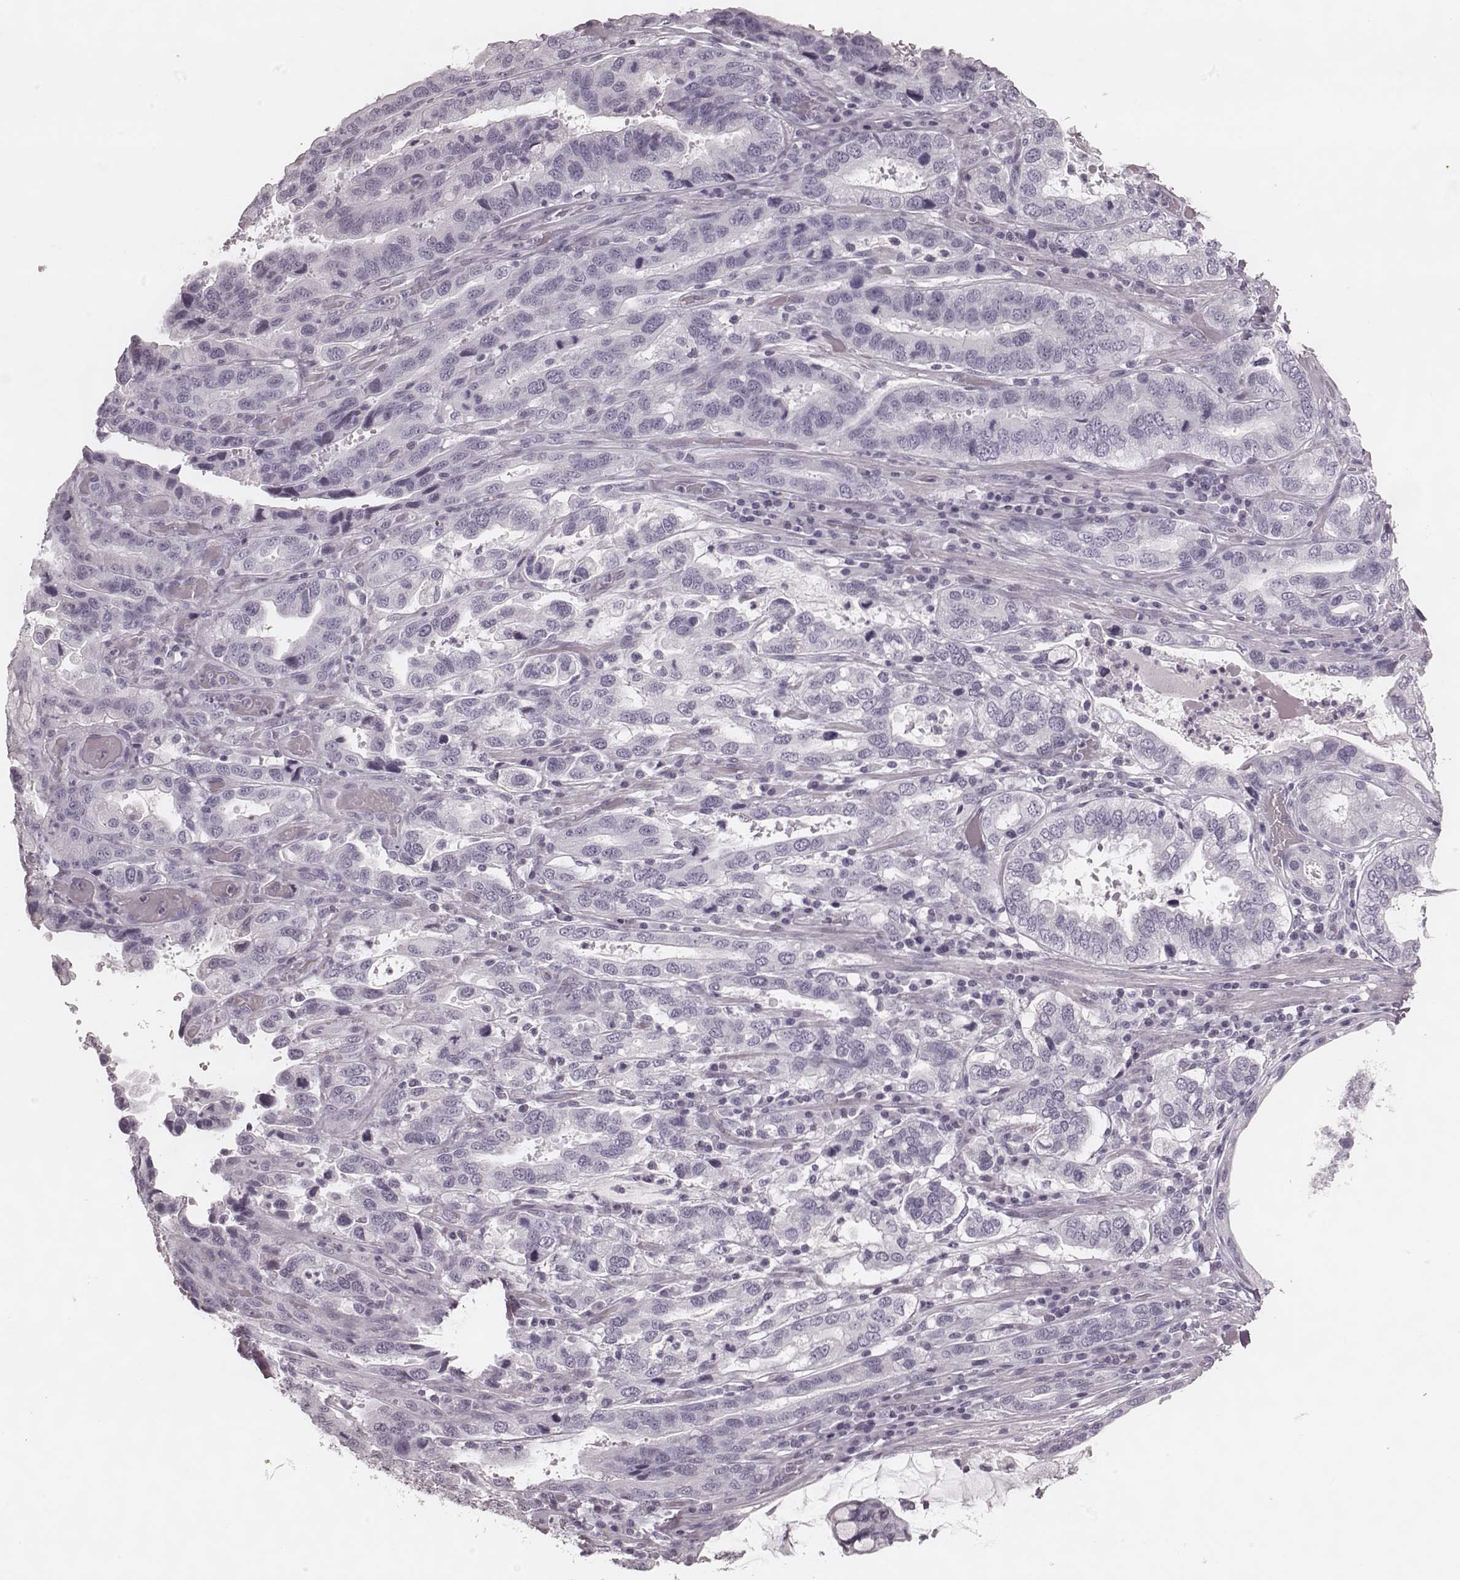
{"staining": {"intensity": "negative", "quantity": "none", "location": "none"}, "tissue": "stomach cancer", "cell_type": "Tumor cells", "image_type": "cancer", "snomed": [{"axis": "morphology", "description": "Adenocarcinoma, NOS"}, {"axis": "topography", "description": "Stomach, lower"}], "caption": "A micrograph of adenocarcinoma (stomach) stained for a protein displays no brown staining in tumor cells.", "gene": "KRT74", "patient": {"sex": "female", "age": 76}}